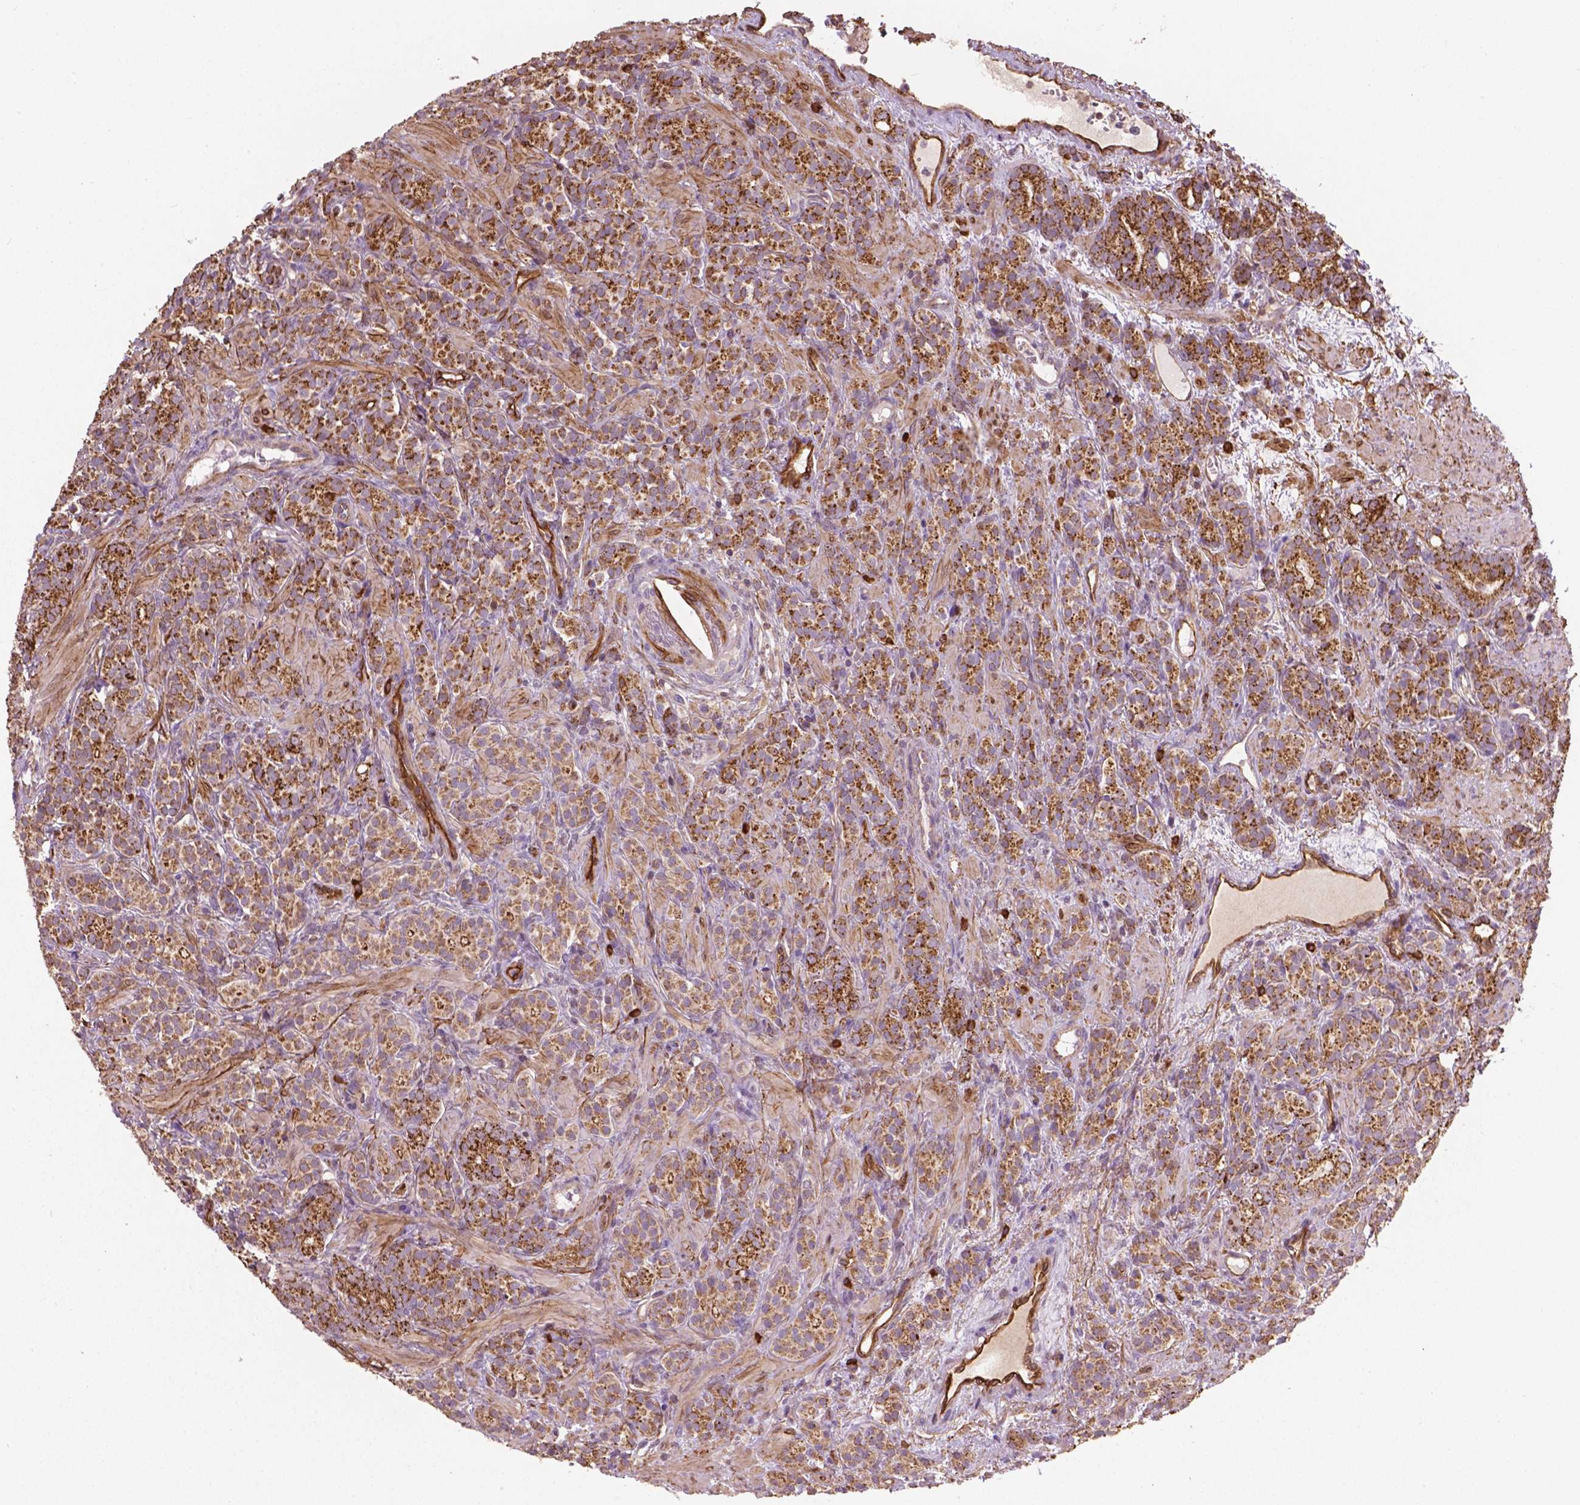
{"staining": {"intensity": "moderate", "quantity": ">75%", "location": "cytoplasmic/membranous"}, "tissue": "prostate cancer", "cell_type": "Tumor cells", "image_type": "cancer", "snomed": [{"axis": "morphology", "description": "Adenocarcinoma, High grade"}, {"axis": "topography", "description": "Prostate"}], "caption": "IHC photomicrograph of neoplastic tissue: prostate adenocarcinoma (high-grade) stained using immunohistochemistry reveals medium levels of moderate protein expression localized specifically in the cytoplasmic/membranous of tumor cells, appearing as a cytoplasmic/membranous brown color.", "gene": "TCAF1", "patient": {"sex": "male", "age": 84}}